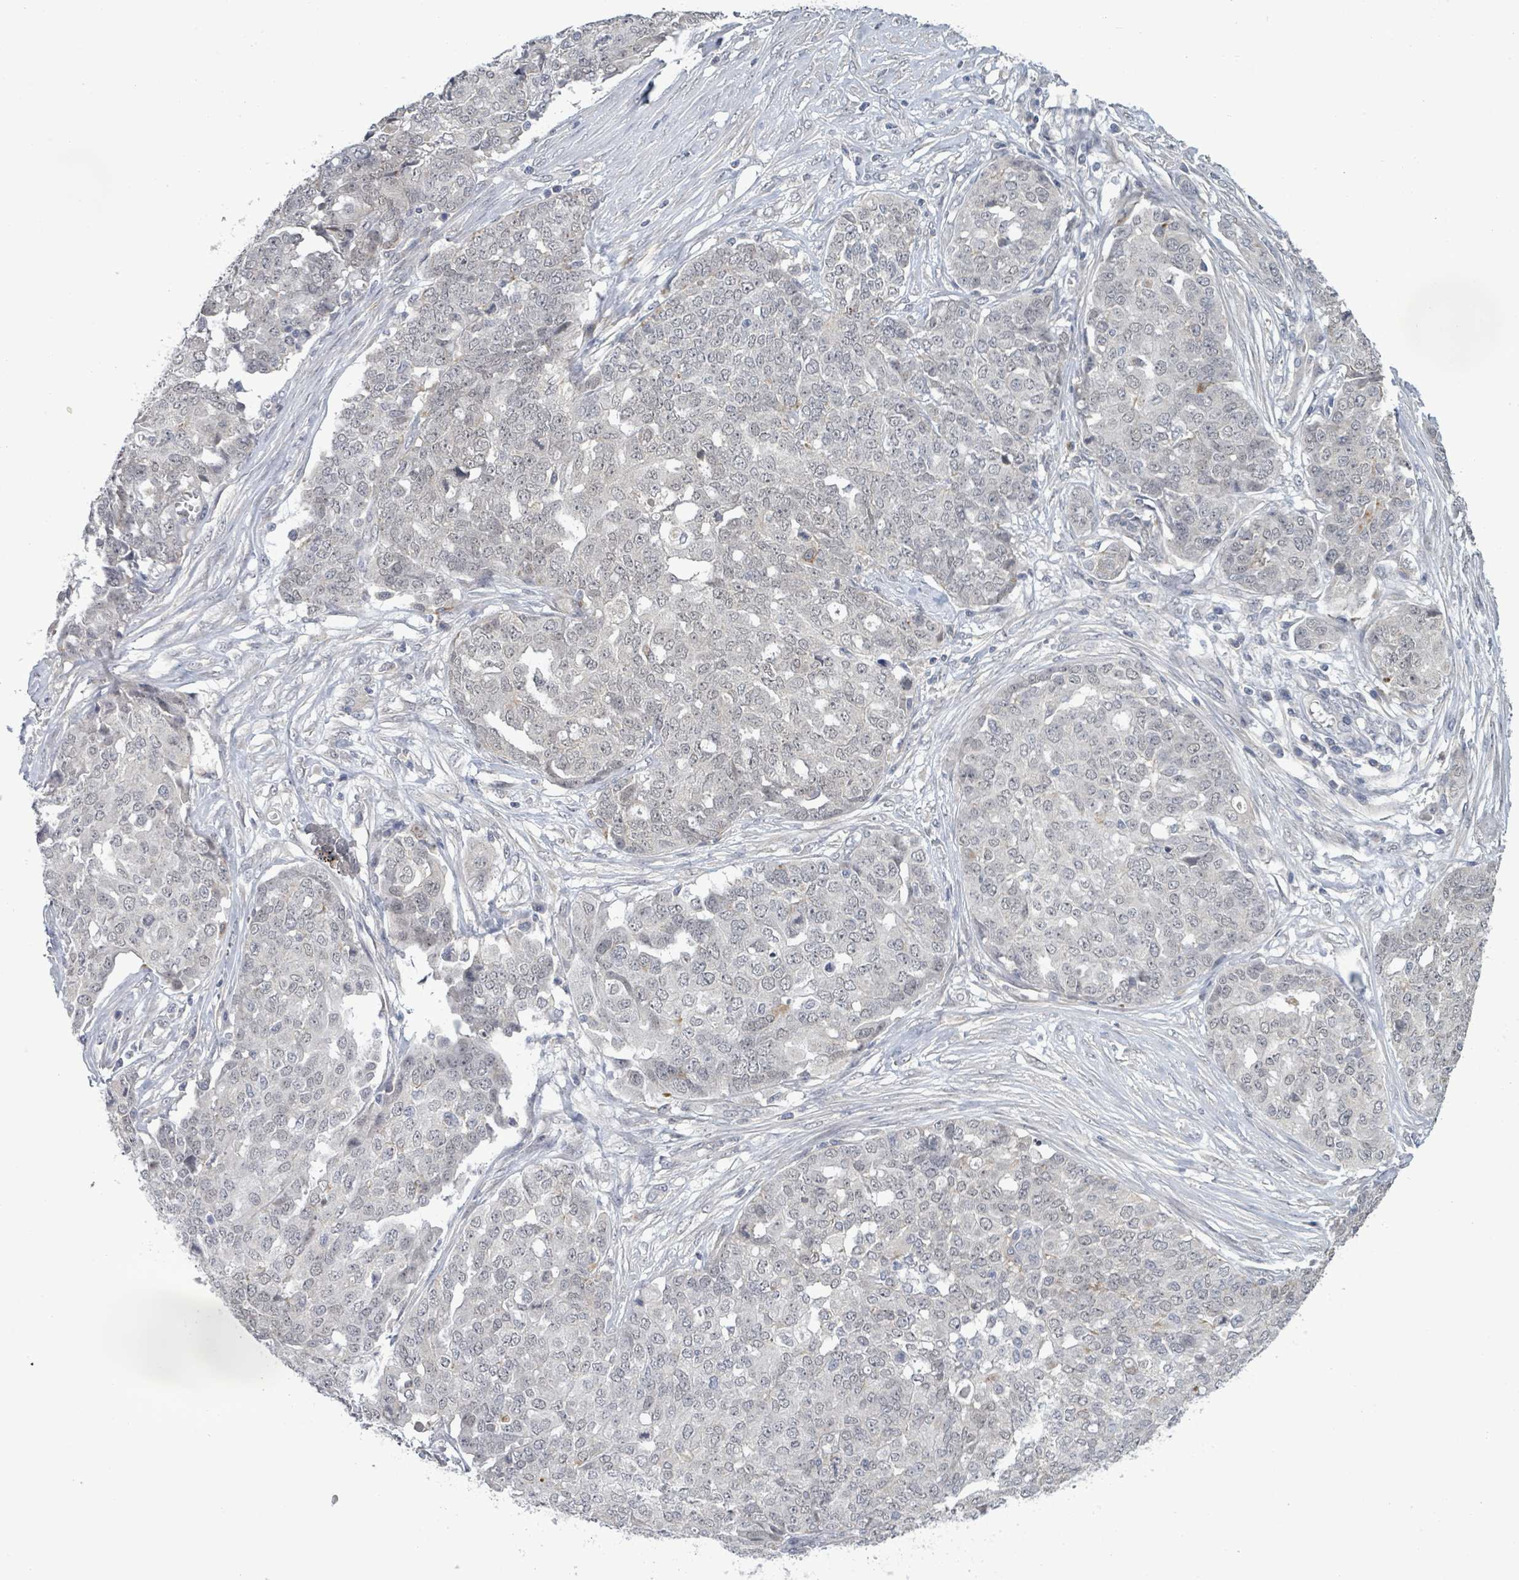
{"staining": {"intensity": "negative", "quantity": "none", "location": "none"}, "tissue": "ovarian cancer", "cell_type": "Tumor cells", "image_type": "cancer", "snomed": [{"axis": "morphology", "description": "Cystadenocarcinoma, serous, NOS"}, {"axis": "topography", "description": "Soft tissue"}, {"axis": "topography", "description": "Ovary"}], "caption": "Immunohistochemical staining of human serous cystadenocarcinoma (ovarian) displays no significant positivity in tumor cells. The staining is performed using DAB (3,3'-diaminobenzidine) brown chromogen with nuclei counter-stained in using hematoxylin.", "gene": "AMMECR1", "patient": {"sex": "female", "age": 57}}